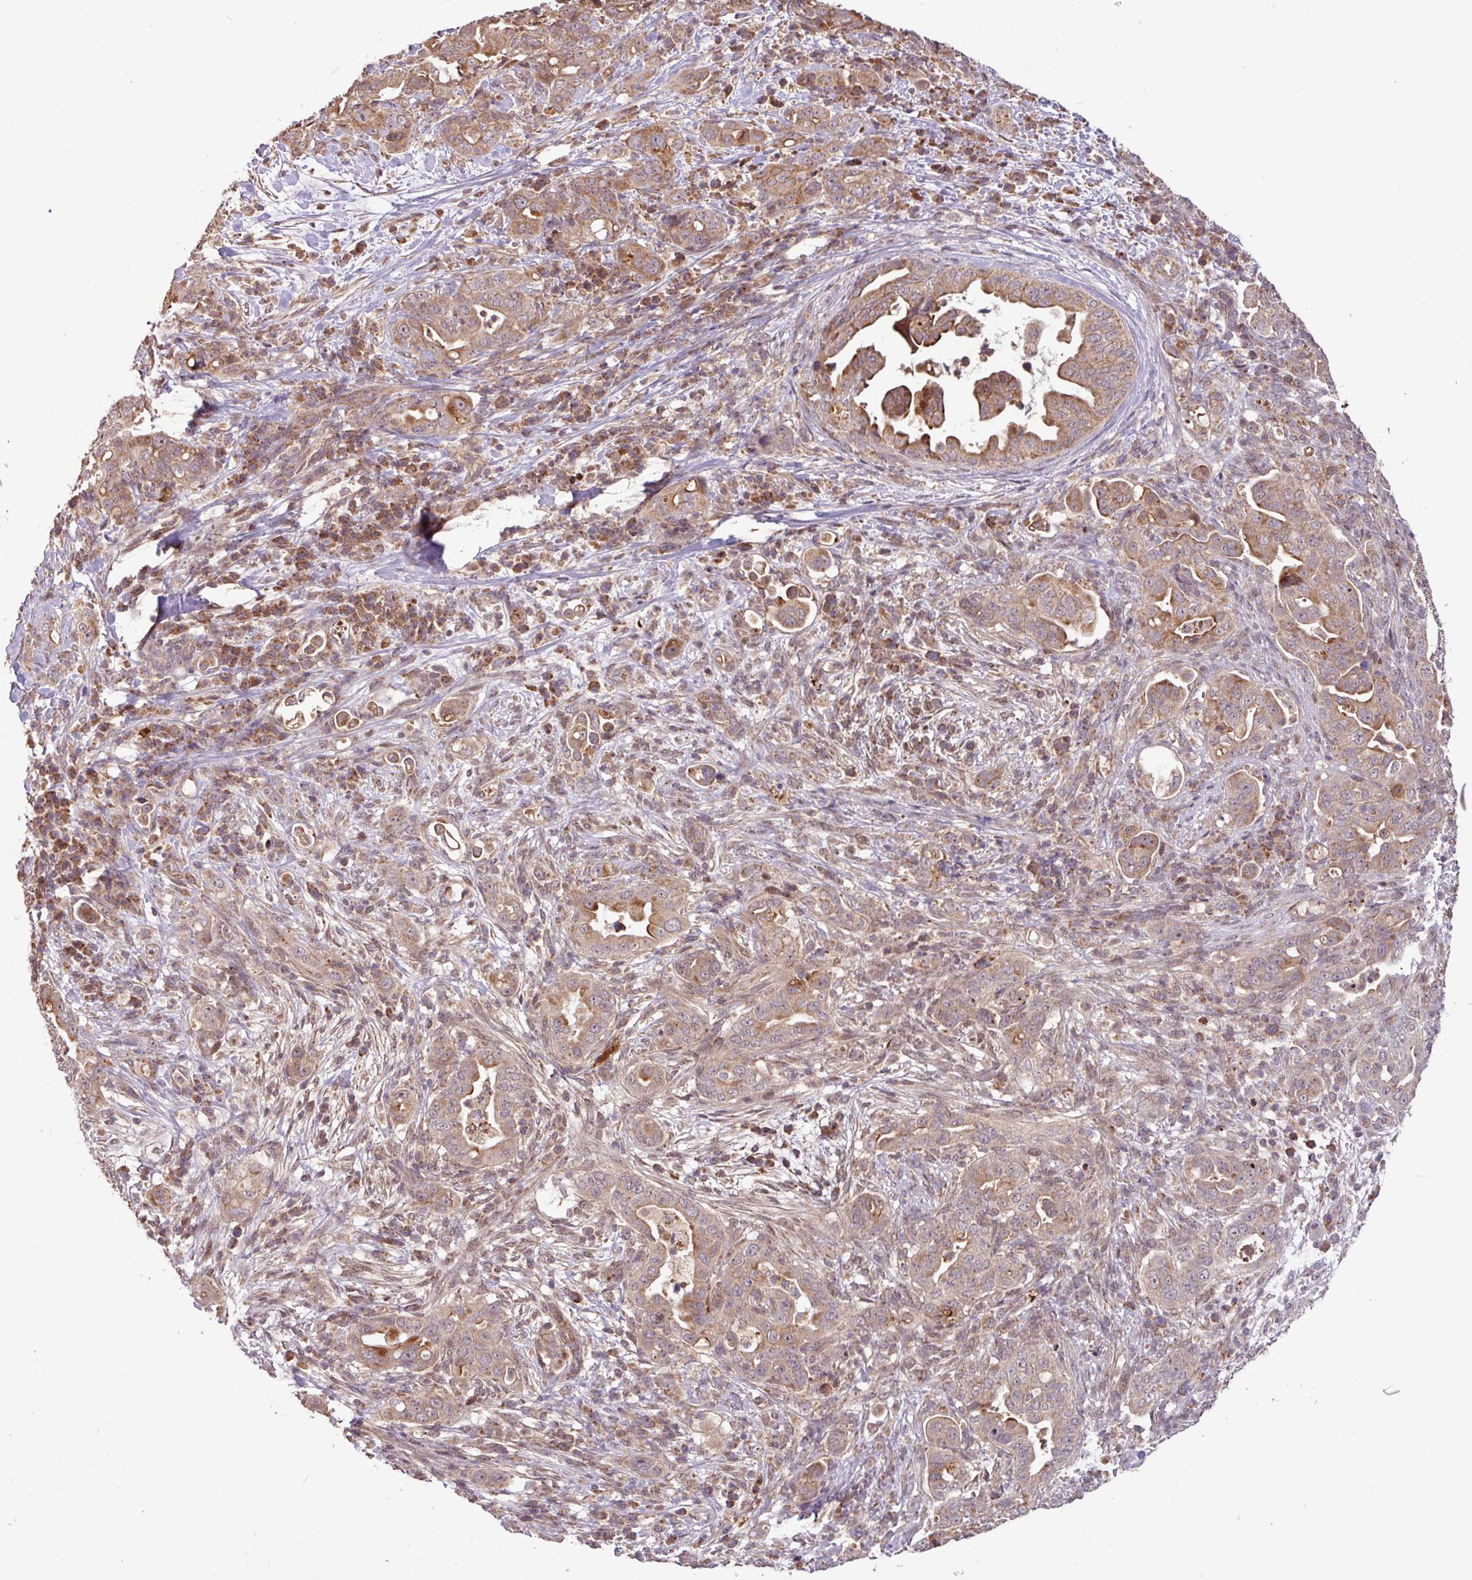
{"staining": {"intensity": "moderate", "quantity": ">75%", "location": "cytoplasmic/membranous"}, "tissue": "pancreatic cancer", "cell_type": "Tumor cells", "image_type": "cancer", "snomed": [{"axis": "morphology", "description": "Normal tissue, NOS"}, {"axis": "morphology", "description": "Adenocarcinoma, NOS"}, {"axis": "topography", "description": "Lymph node"}, {"axis": "topography", "description": "Pancreas"}], "caption": "This histopathology image shows IHC staining of human pancreatic adenocarcinoma, with medium moderate cytoplasmic/membranous expression in approximately >75% of tumor cells.", "gene": "YPEL3", "patient": {"sex": "female", "age": 67}}